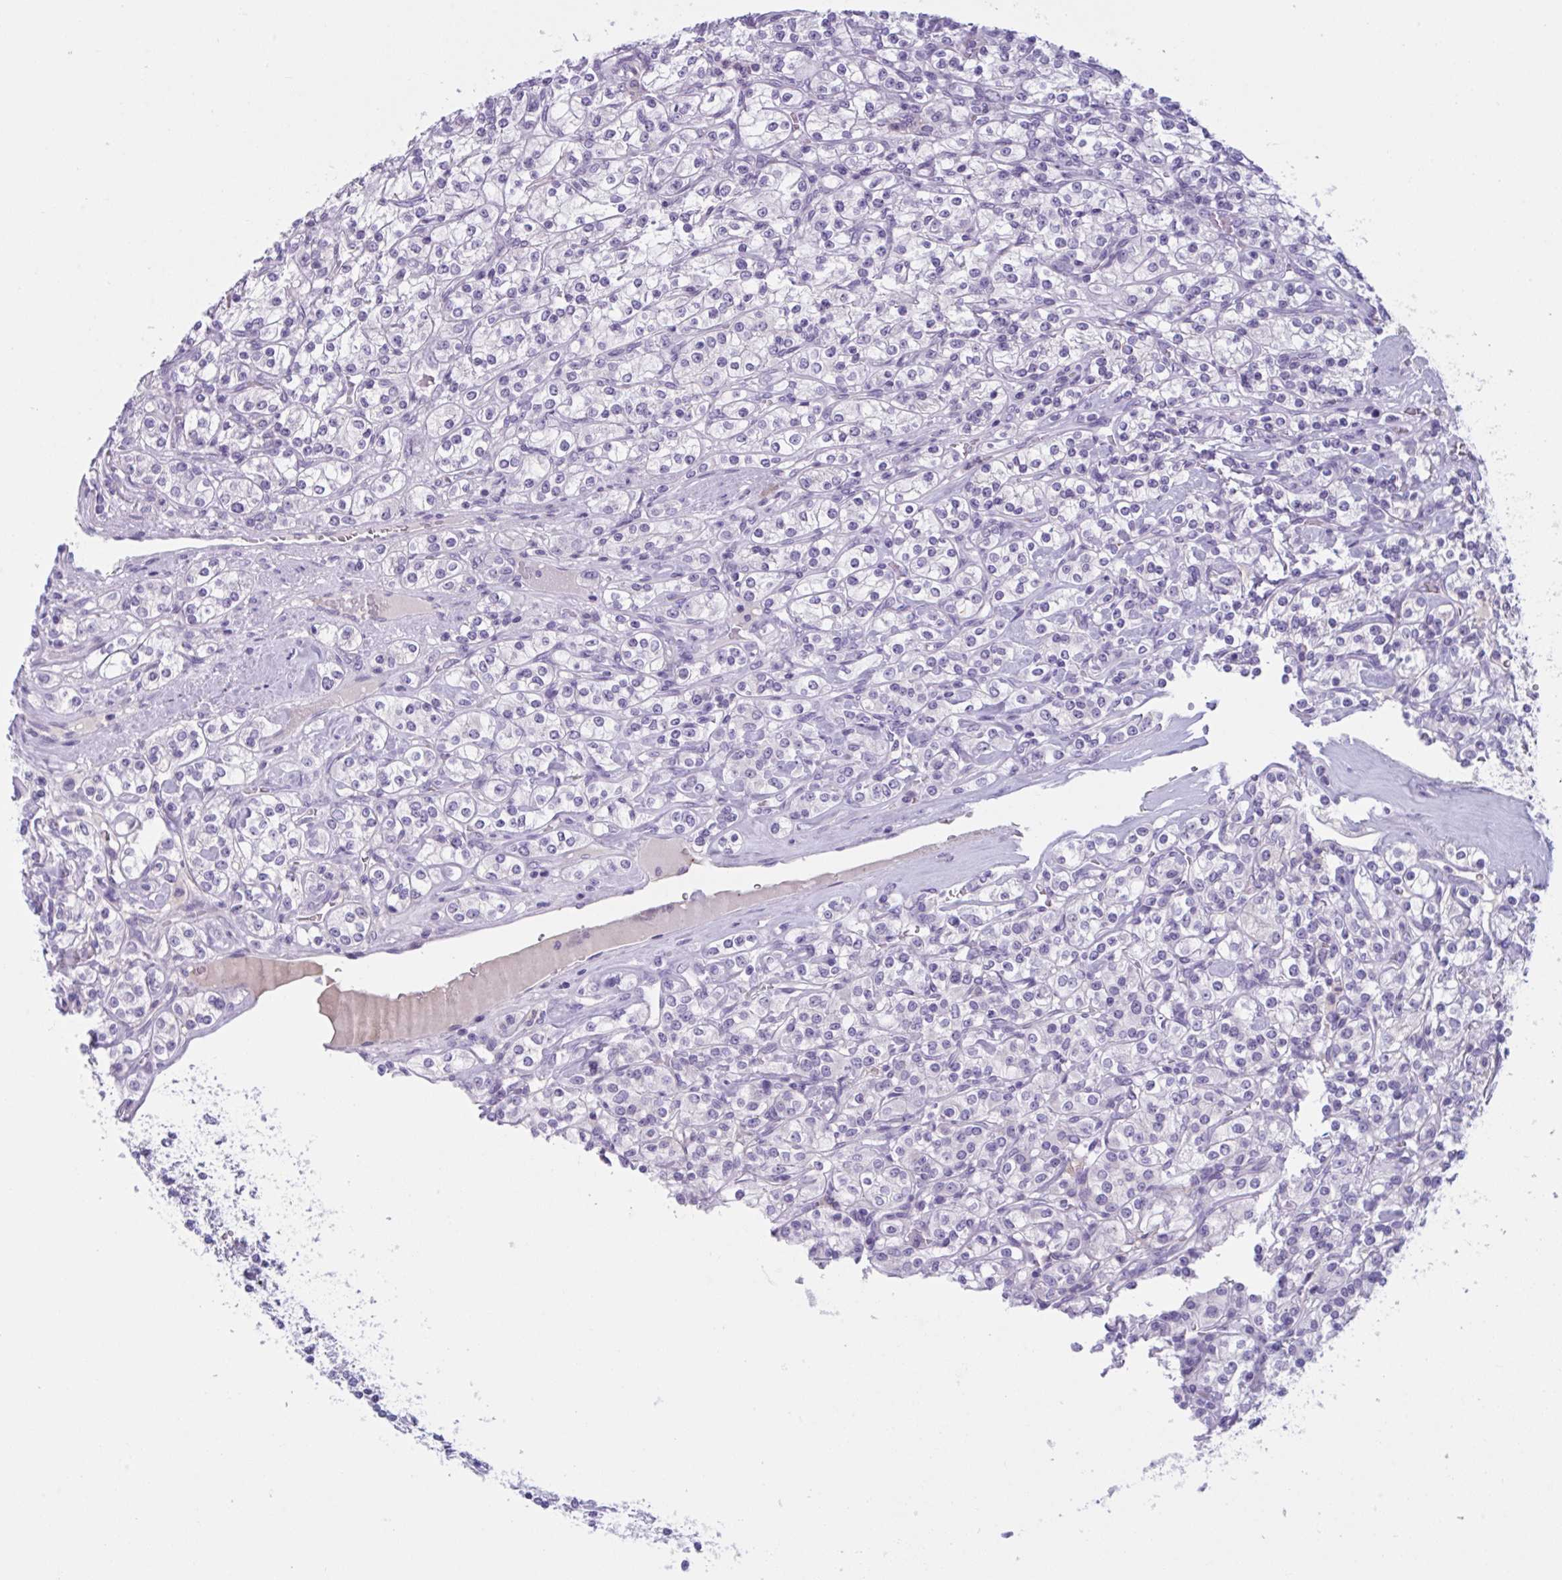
{"staining": {"intensity": "negative", "quantity": "none", "location": "none"}, "tissue": "renal cancer", "cell_type": "Tumor cells", "image_type": "cancer", "snomed": [{"axis": "morphology", "description": "Adenocarcinoma, NOS"}, {"axis": "topography", "description": "Kidney"}], "caption": "An image of renal adenocarcinoma stained for a protein displays no brown staining in tumor cells. (DAB (3,3'-diaminobenzidine) immunohistochemistry visualized using brightfield microscopy, high magnification).", "gene": "WNT9B", "patient": {"sex": "male", "age": 77}}